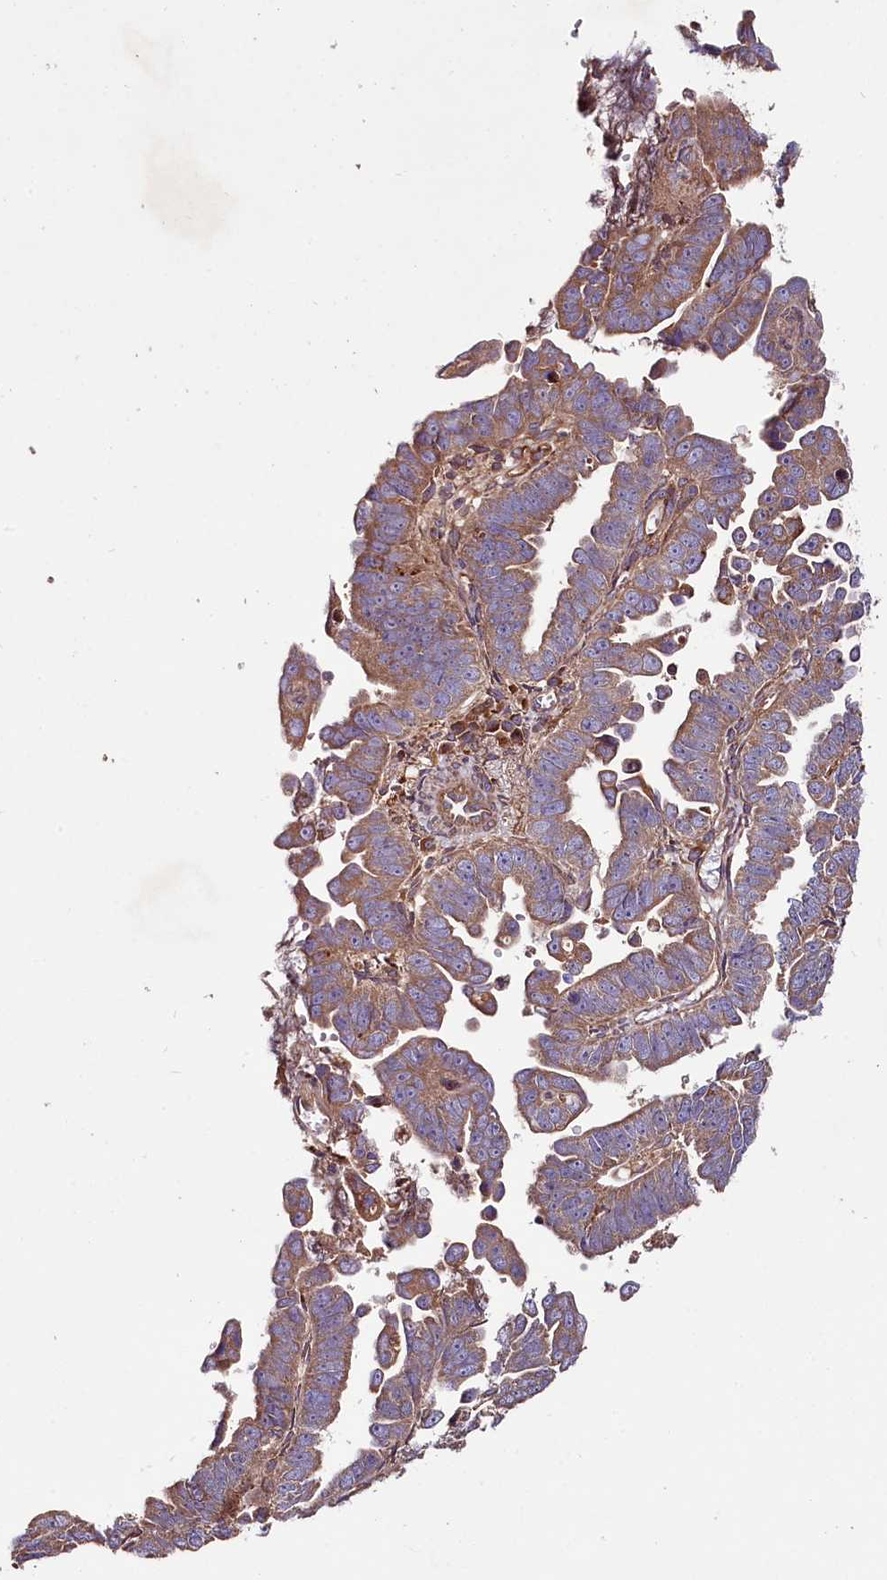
{"staining": {"intensity": "moderate", "quantity": ">75%", "location": "cytoplasmic/membranous"}, "tissue": "endometrial cancer", "cell_type": "Tumor cells", "image_type": "cancer", "snomed": [{"axis": "morphology", "description": "Adenocarcinoma, NOS"}, {"axis": "topography", "description": "Endometrium"}], "caption": "Brown immunohistochemical staining in adenocarcinoma (endometrial) exhibits moderate cytoplasmic/membranous positivity in about >75% of tumor cells.", "gene": "CEP295", "patient": {"sex": "female", "age": 75}}